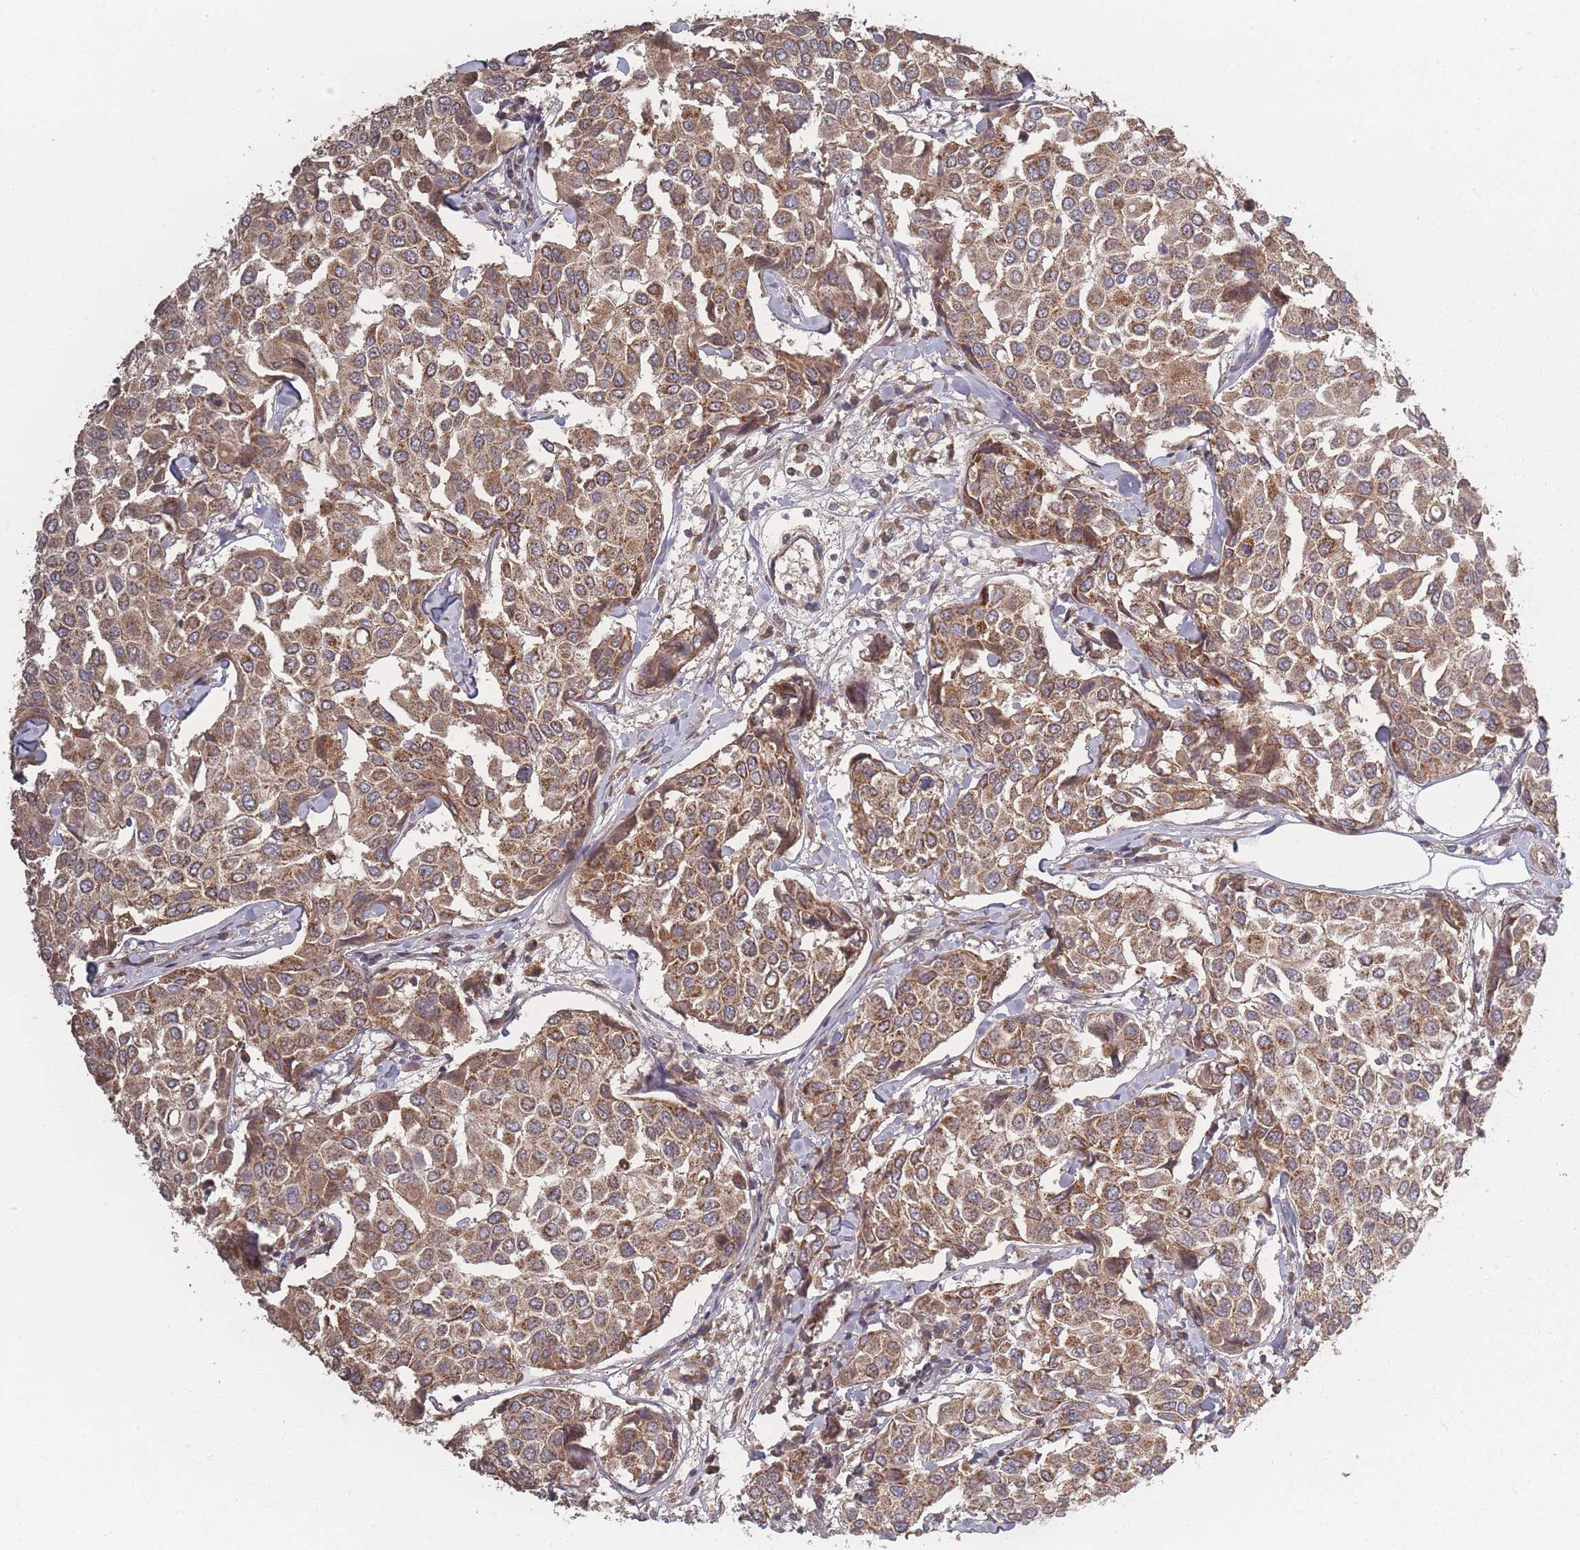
{"staining": {"intensity": "moderate", "quantity": ">75%", "location": "cytoplasmic/membranous"}, "tissue": "breast cancer", "cell_type": "Tumor cells", "image_type": "cancer", "snomed": [{"axis": "morphology", "description": "Duct carcinoma"}, {"axis": "topography", "description": "Breast"}], "caption": "This photomicrograph displays IHC staining of breast invasive ductal carcinoma, with medium moderate cytoplasmic/membranous staining in about >75% of tumor cells.", "gene": "LYRM7", "patient": {"sex": "female", "age": 55}}